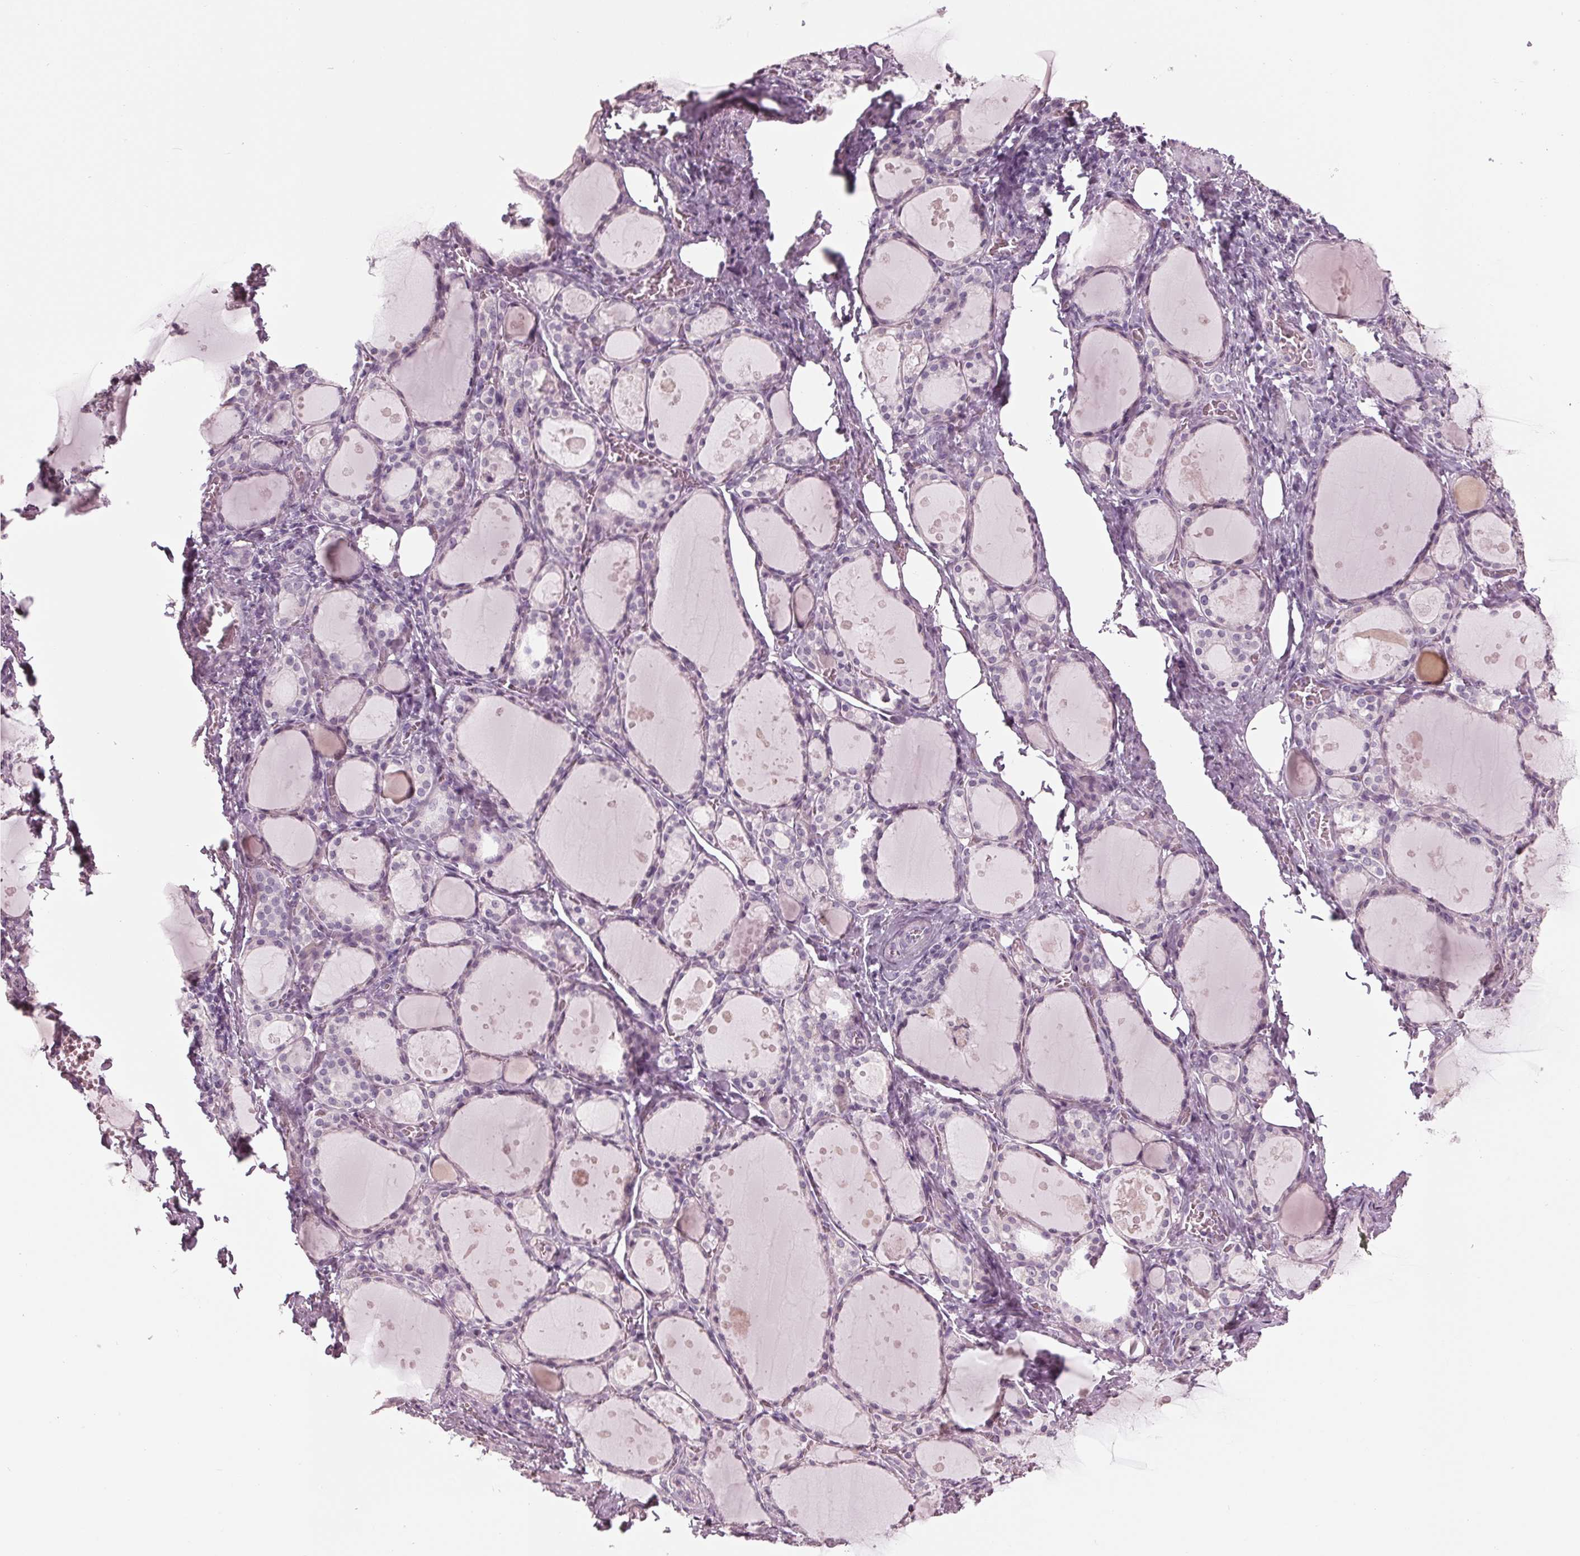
{"staining": {"intensity": "negative", "quantity": "none", "location": "none"}, "tissue": "thyroid gland", "cell_type": "Glandular cells", "image_type": "normal", "snomed": [{"axis": "morphology", "description": "Normal tissue, NOS"}, {"axis": "topography", "description": "Thyroid gland"}], "caption": "Immunohistochemistry (IHC) histopathology image of unremarkable thyroid gland: thyroid gland stained with DAB (3,3'-diaminobenzidine) exhibits no significant protein expression in glandular cells.", "gene": "TNNC2", "patient": {"sex": "male", "age": 68}}